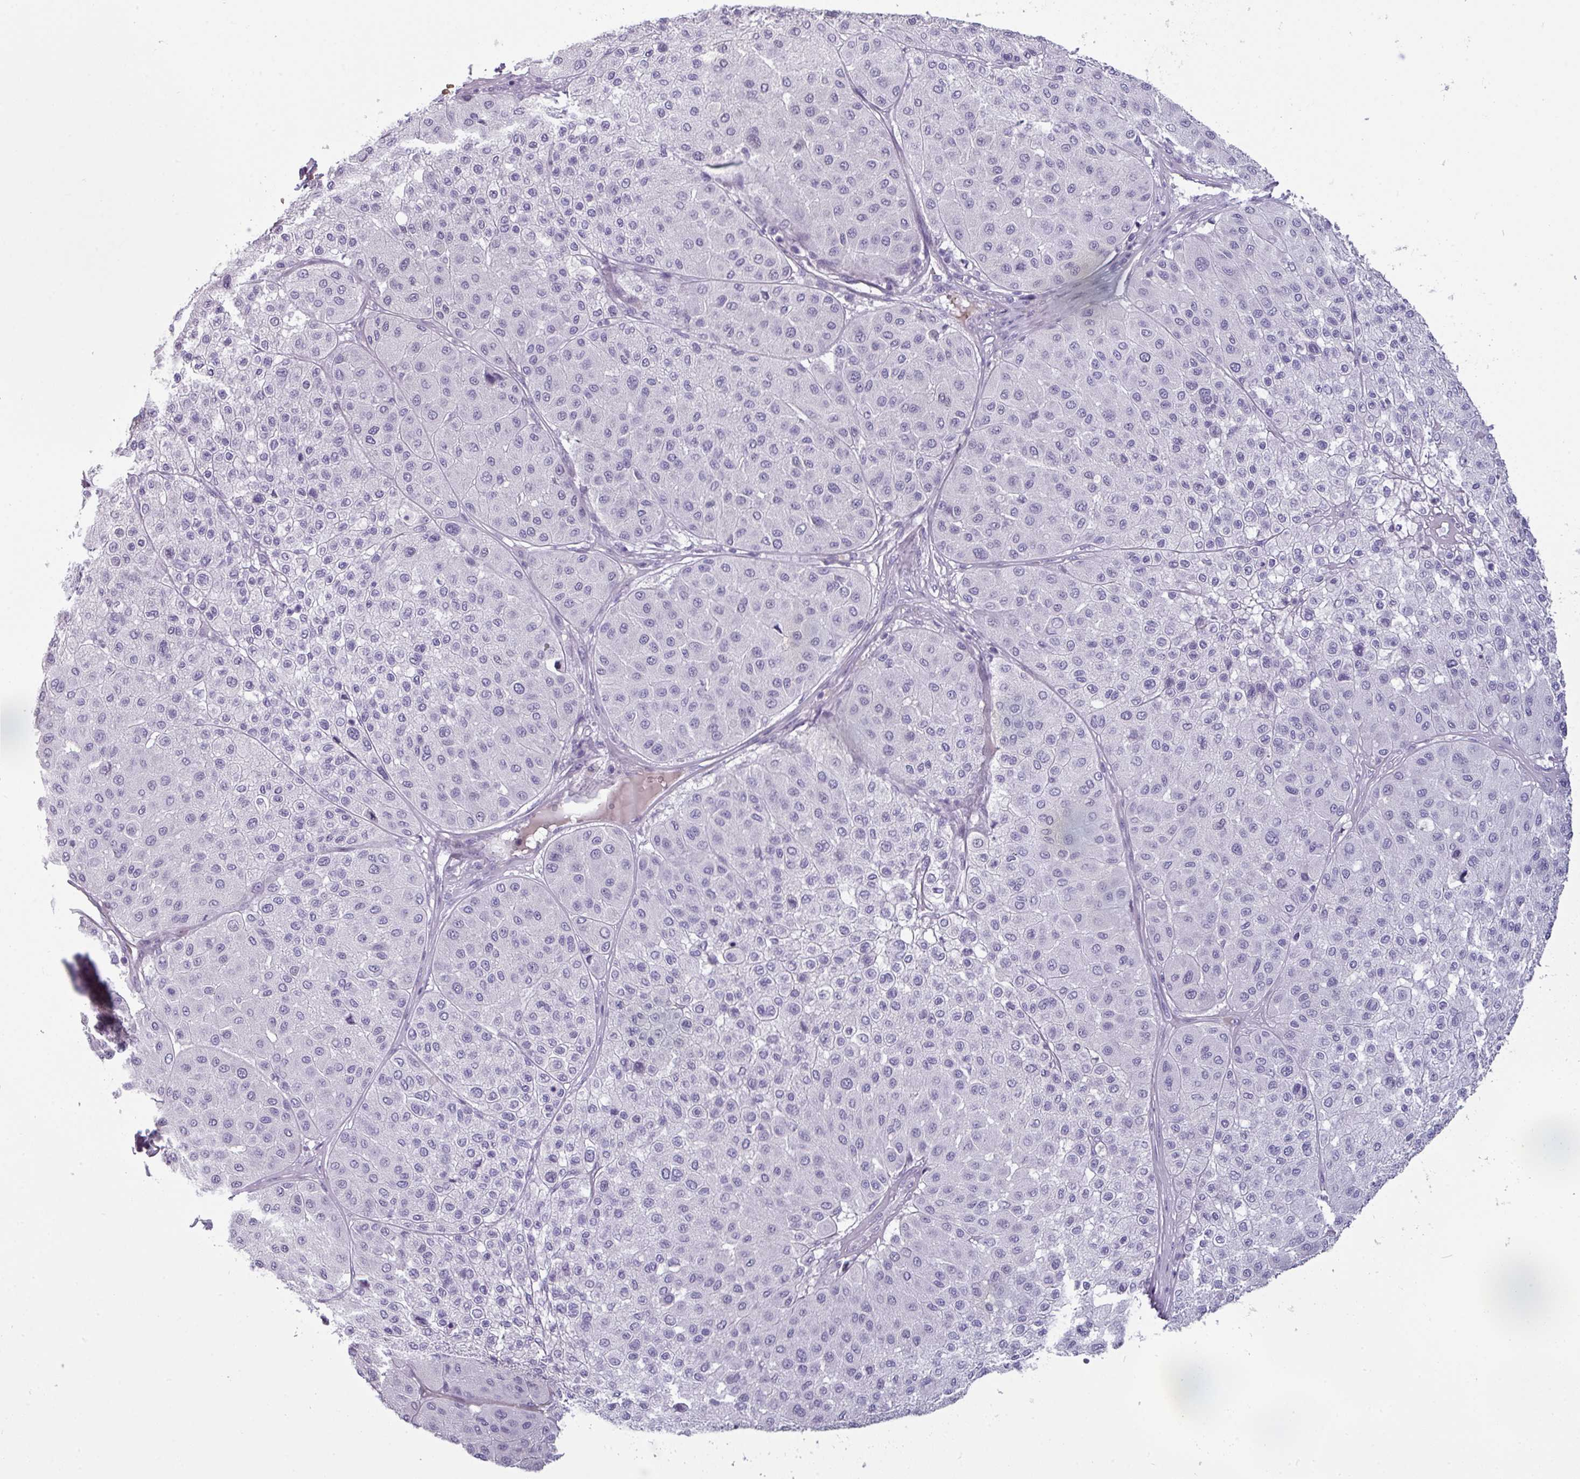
{"staining": {"intensity": "negative", "quantity": "none", "location": "none"}, "tissue": "melanoma", "cell_type": "Tumor cells", "image_type": "cancer", "snomed": [{"axis": "morphology", "description": "Malignant melanoma, Metastatic site"}, {"axis": "topography", "description": "Smooth muscle"}], "caption": "The photomicrograph exhibits no significant expression in tumor cells of melanoma. Nuclei are stained in blue.", "gene": "AREL1", "patient": {"sex": "male", "age": 41}}